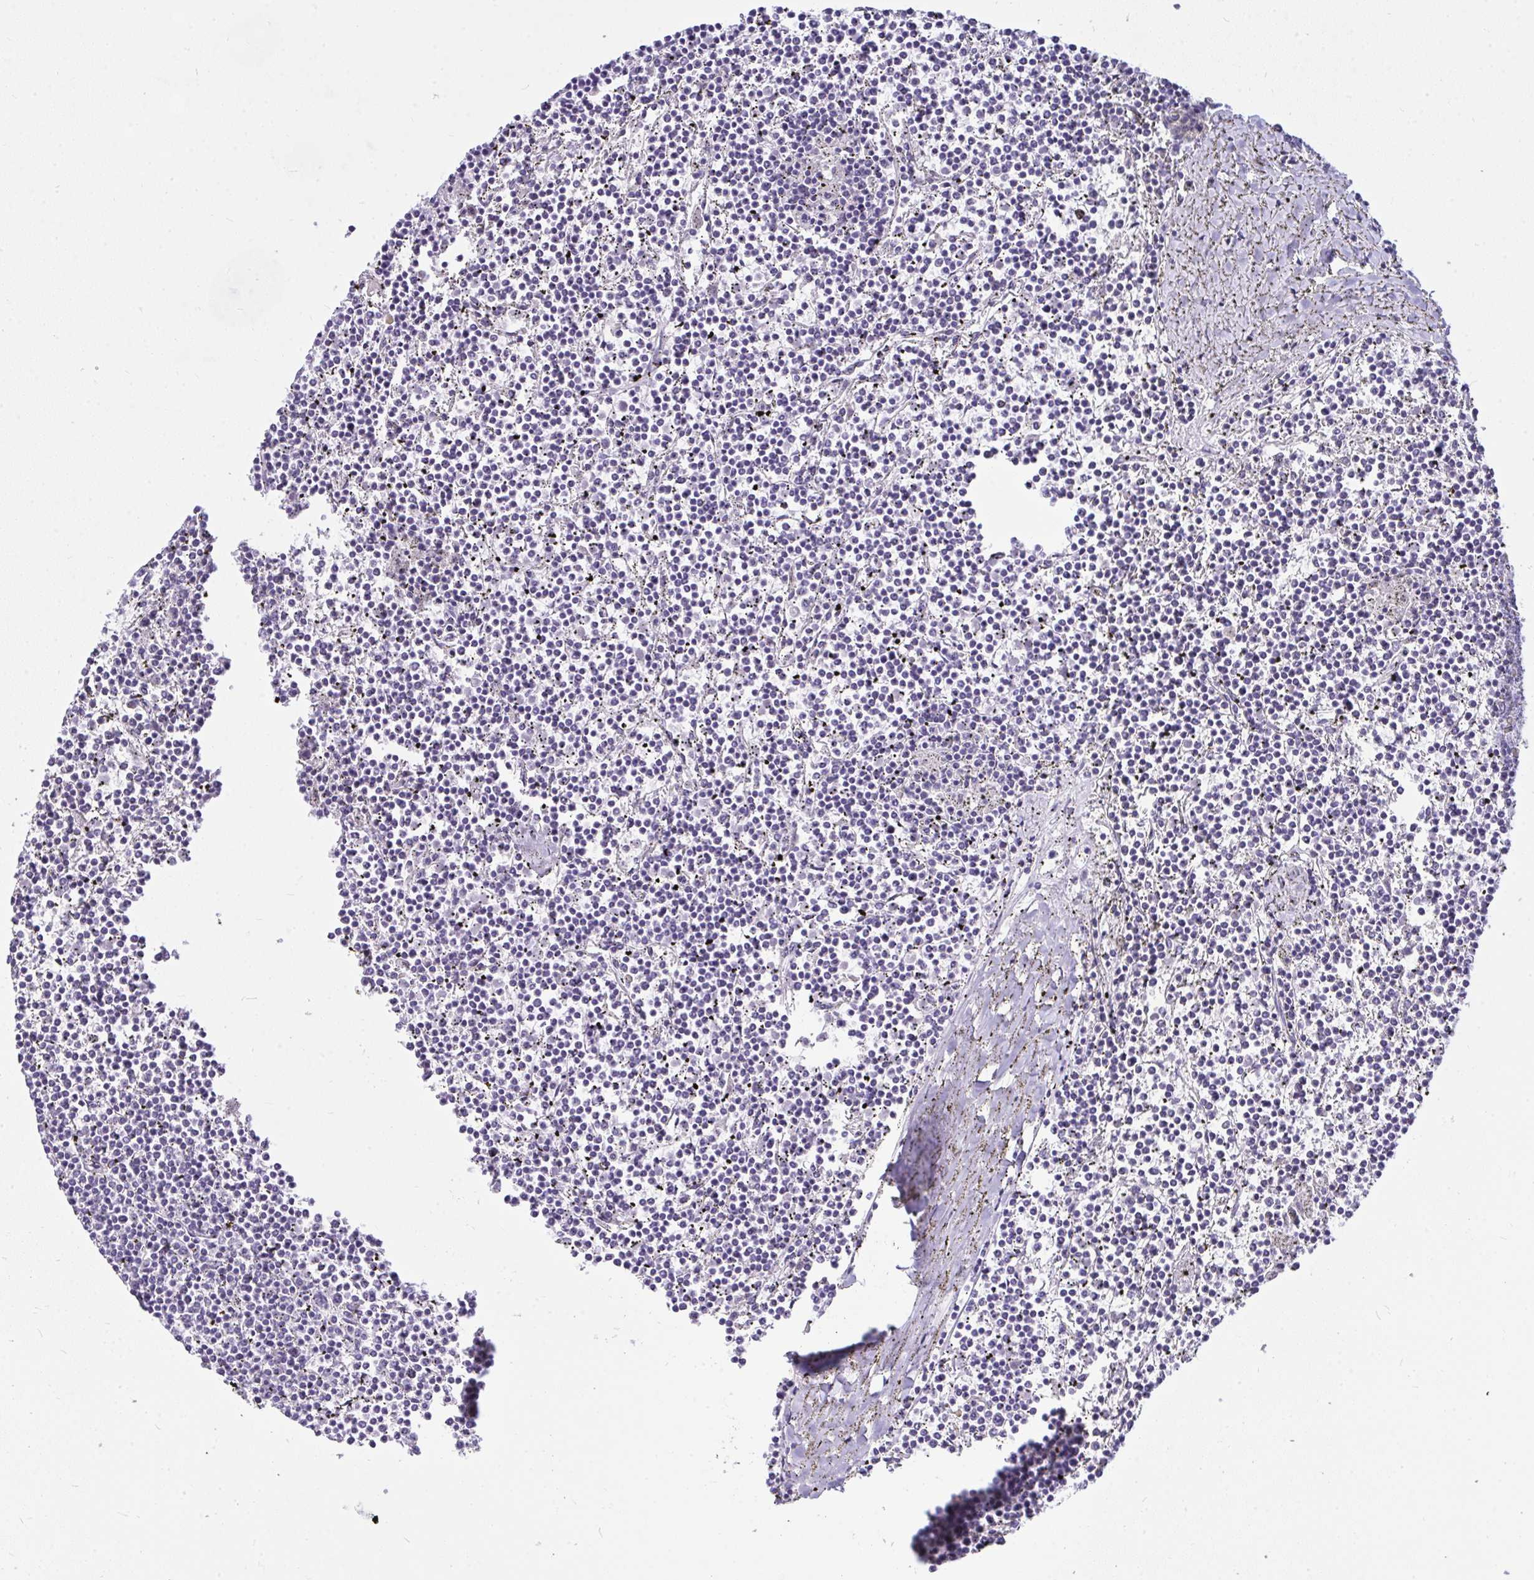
{"staining": {"intensity": "negative", "quantity": "none", "location": "none"}, "tissue": "lymphoma", "cell_type": "Tumor cells", "image_type": "cancer", "snomed": [{"axis": "morphology", "description": "Malignant lymphoma, non-Hodgkin's type, Low grade"}, {"axis": "topography", "description": "Spleen"}], "caption": "Tumor cells are negative for protein expression in human lymphoma.", "gene": "NFXL1", "patient": {"sex": "female", "age": 19}}